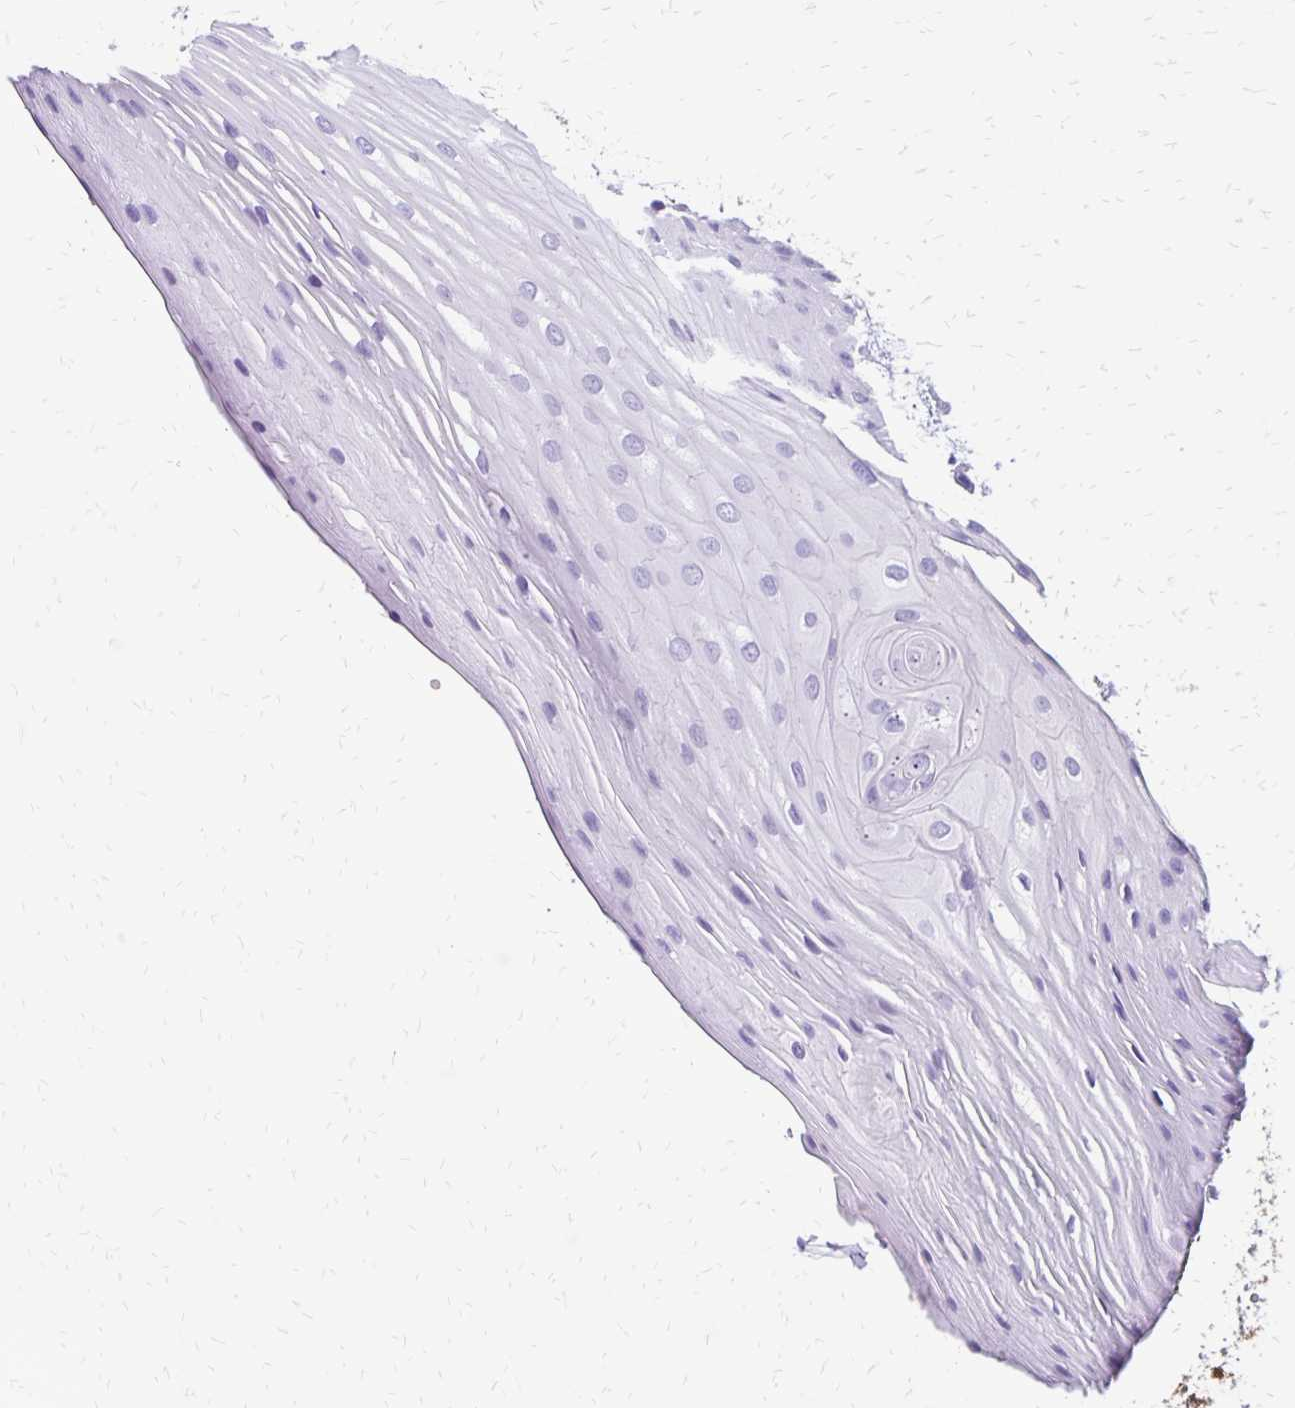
{"staining": {"intensity": "negative", "quantity": "none", "location": "none"}, "tissue": "oral mucosa", "cell_type": "Squamous epithelial cells", "image_type": "normal", "snomed": [{"axis": "morphology", "description": "Normal tissue, NOS"}, {"axis": "topography", "description": "Oral tissue"}], "caption": "DAB immunohistochemical staining of unremarkable oral mucosa reveals no significant staining in squamous epithelial cells. (DAB (3,3'-diaminobenzidine) immunohistochemistry visualized using brightfield microscopy, high magnification).", "gene": "ANKRD45", "patient": {"sex": "female", "age": 81}}